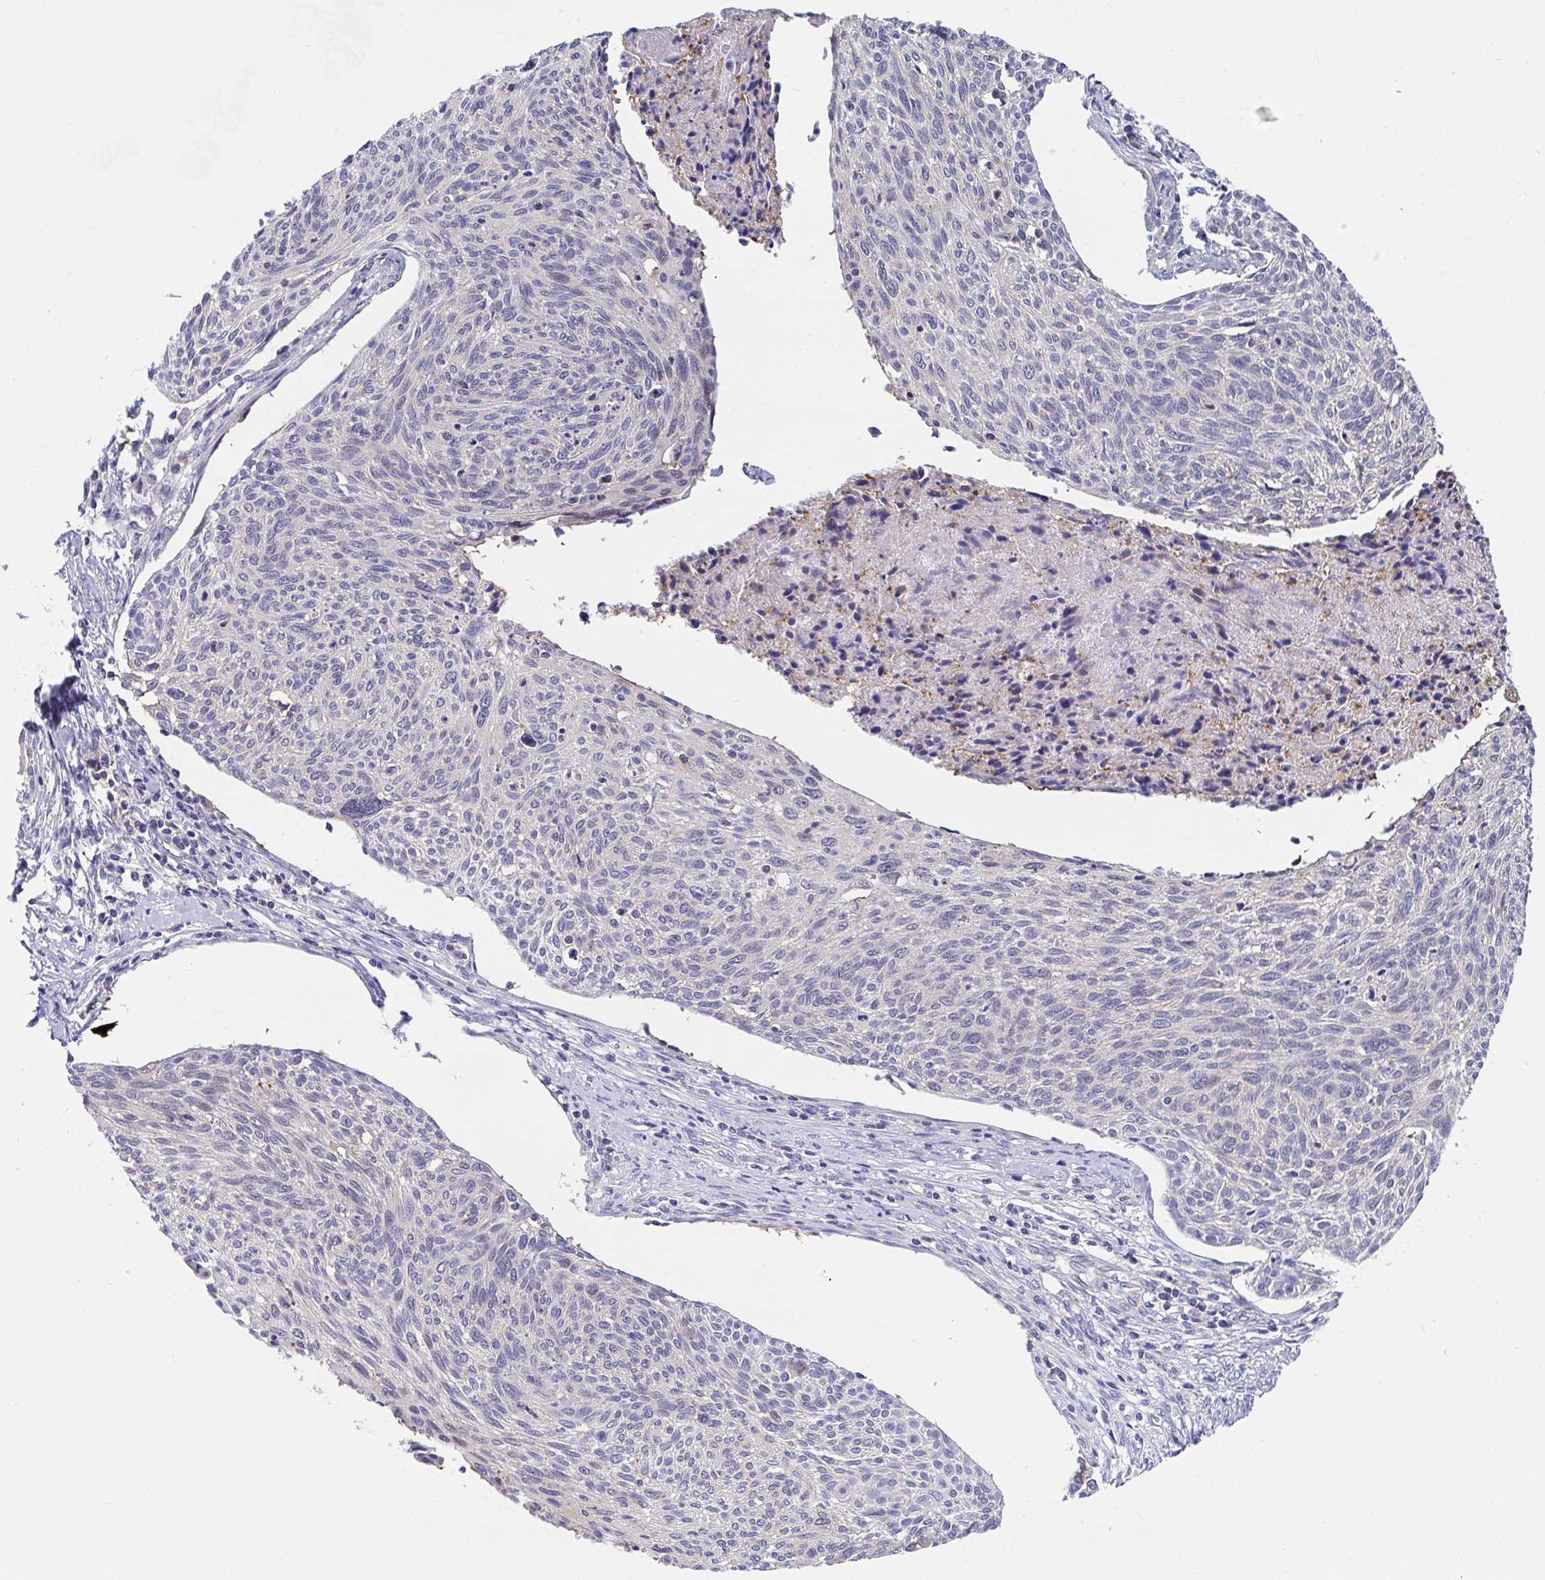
{"staining": {"intensity": "negative", "quantity": "none", "location": "none"}, "tissue": "cervical cancer", "cell_type": "Tumor cells", "image_type": "cancer", "snomed": [{"axis": "morphology", "description": "Squamous cell carcinoma, NOS"}, {"axis": "topography", "description": "Cervix"}], "caption": "This is an IHC image of cervical cancer. There is no expression in tumor cells.", "gene": "P2RX3", "patient": {"sex": "female", "age": 49}}